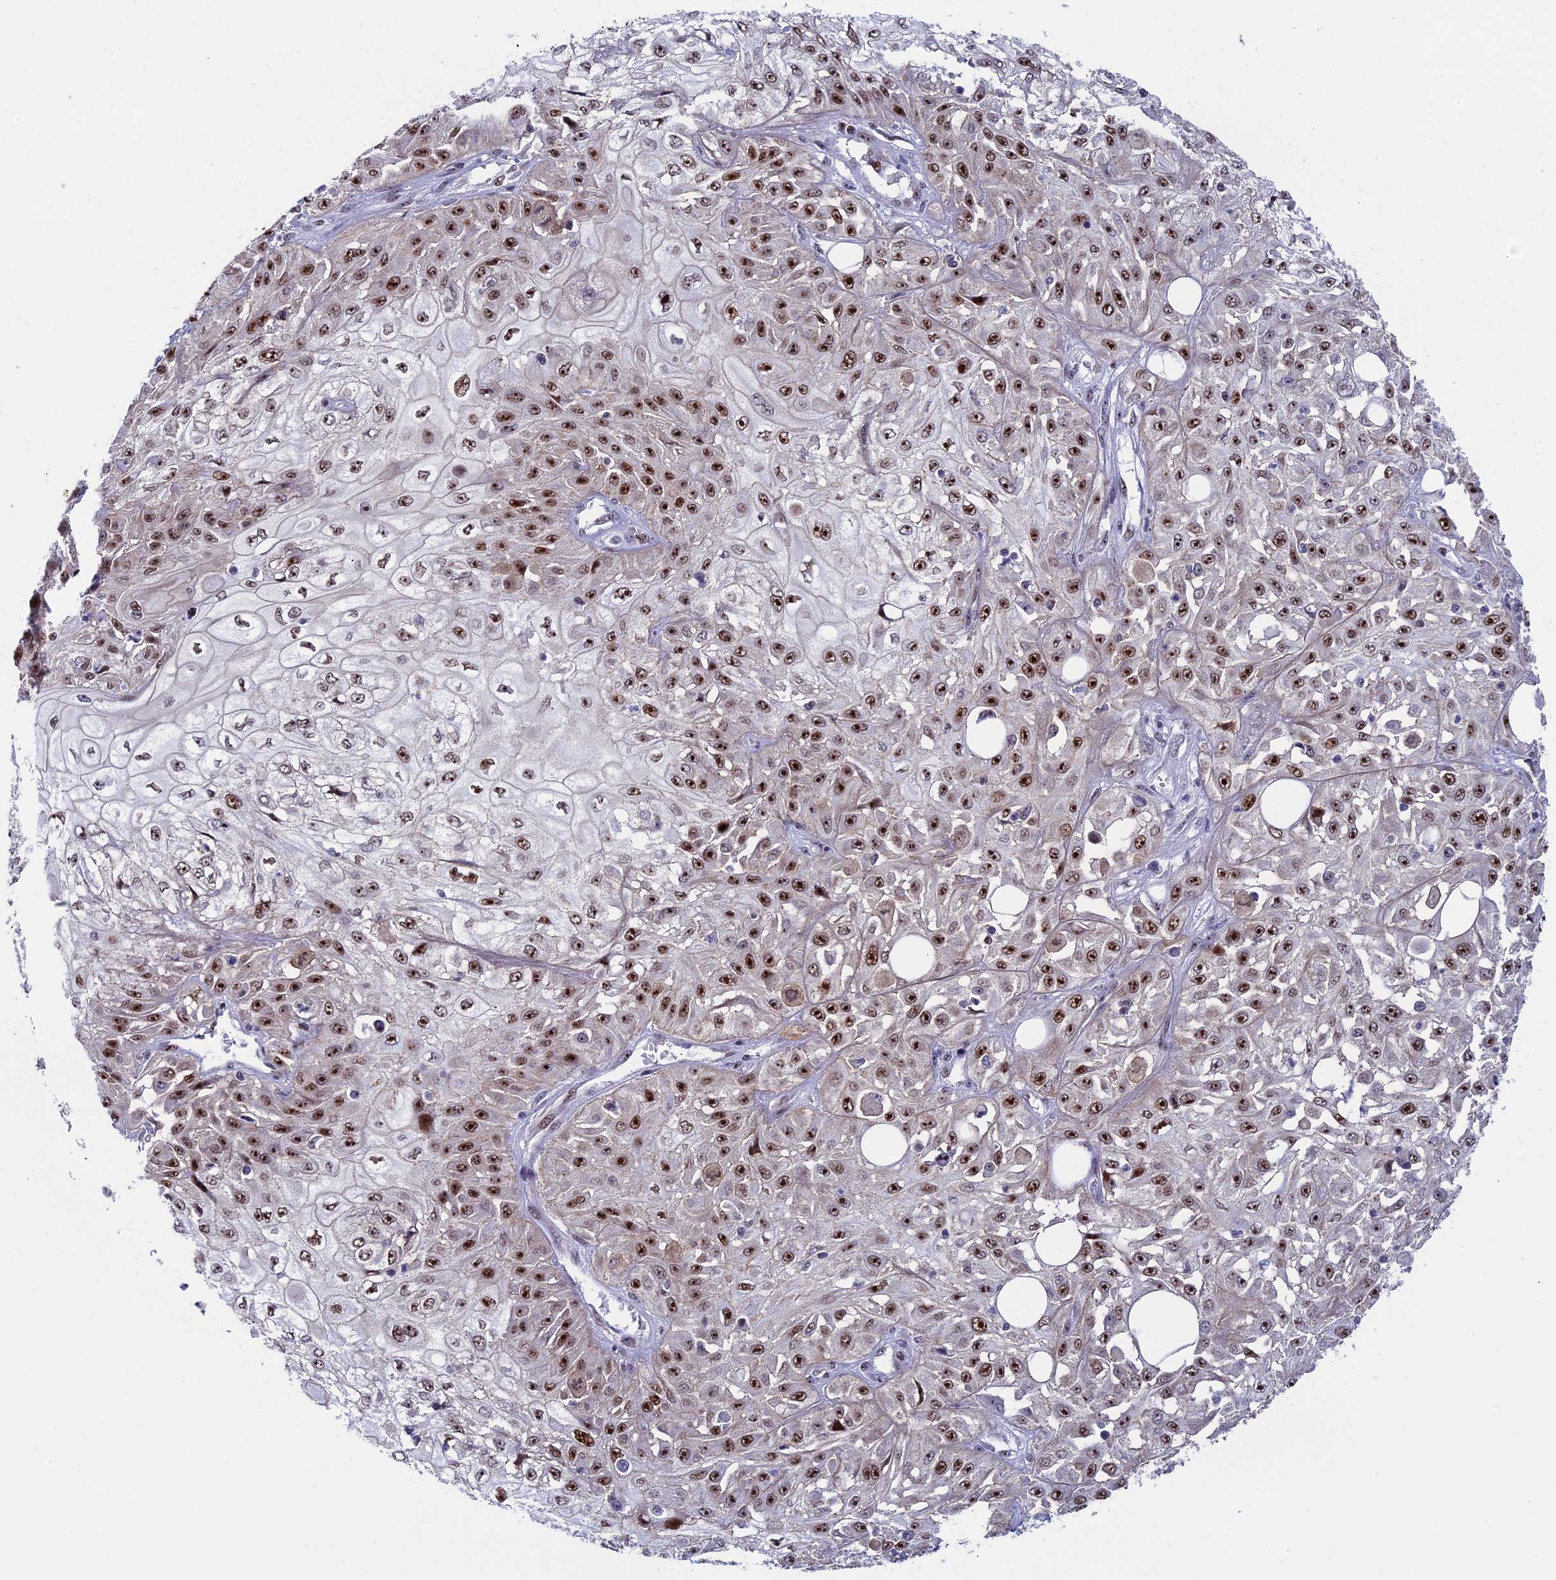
{"staining": {"intensity": "moderate", "quantity": ">75%", "location": "nuclear"}, "tissue": "skin cancer", "cell_type": "Tumor cells", "image_type": "cancer", "snomed": [{"axis": "morphology", "description": "Squamous cell carcinoma, NOS"}, {"axis": "morphology", "description": "Squamous cell carcinoma, metastatic, NOS"}, {"axis": "topography", "description": "Skin"}, {"axis": "topography", "description": "Lymph node"}], "caption": "A micrograph of human skin cancer (metastatic squamous cell carcinoma) stained for a protein displays moderate nuclear brown staining in tumor cells.", "gene": "CCDC86", "patient": {"sex": "male", "age": 75}}